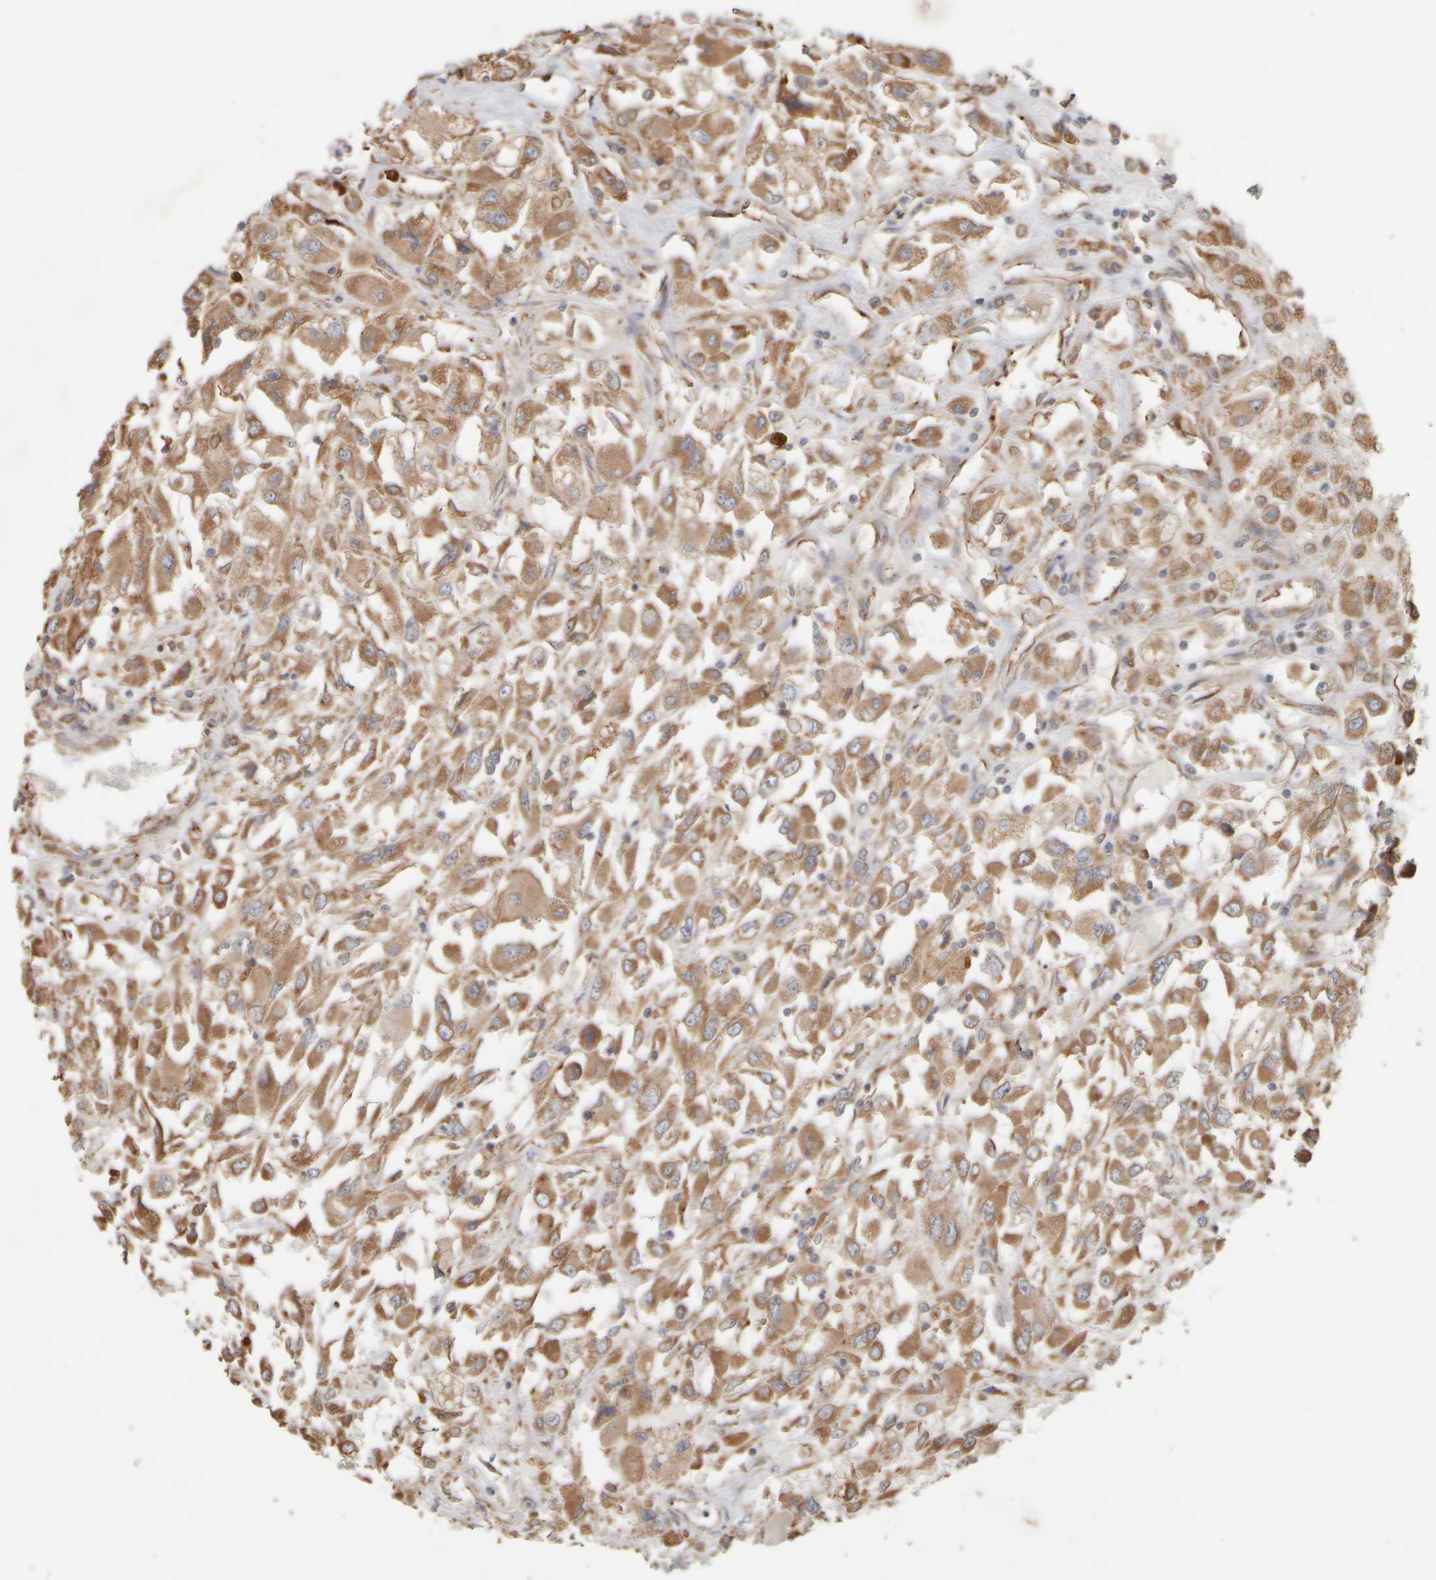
{"staining": {"intensity": "moderate", "quantity": ">75%", "location": "cytoplasmic/membranous"}, "tissue": "renal cancer", "cell_type": "Tumor cells", "image_type": "cancer", "snomed": [{"axis": "morphology", "description": "Adenocarcinoma, NOS"}, {"axis": "topography", "description": "Kidney"}], "caption": "Renal cancer tissue reveals moderate cytoplasmic/membranous staining in about >75% of tumor cells, visualized by immunohistochemistry.", "gene": "EIF2B3", "patient": {"sex": "female", "age": 52}}